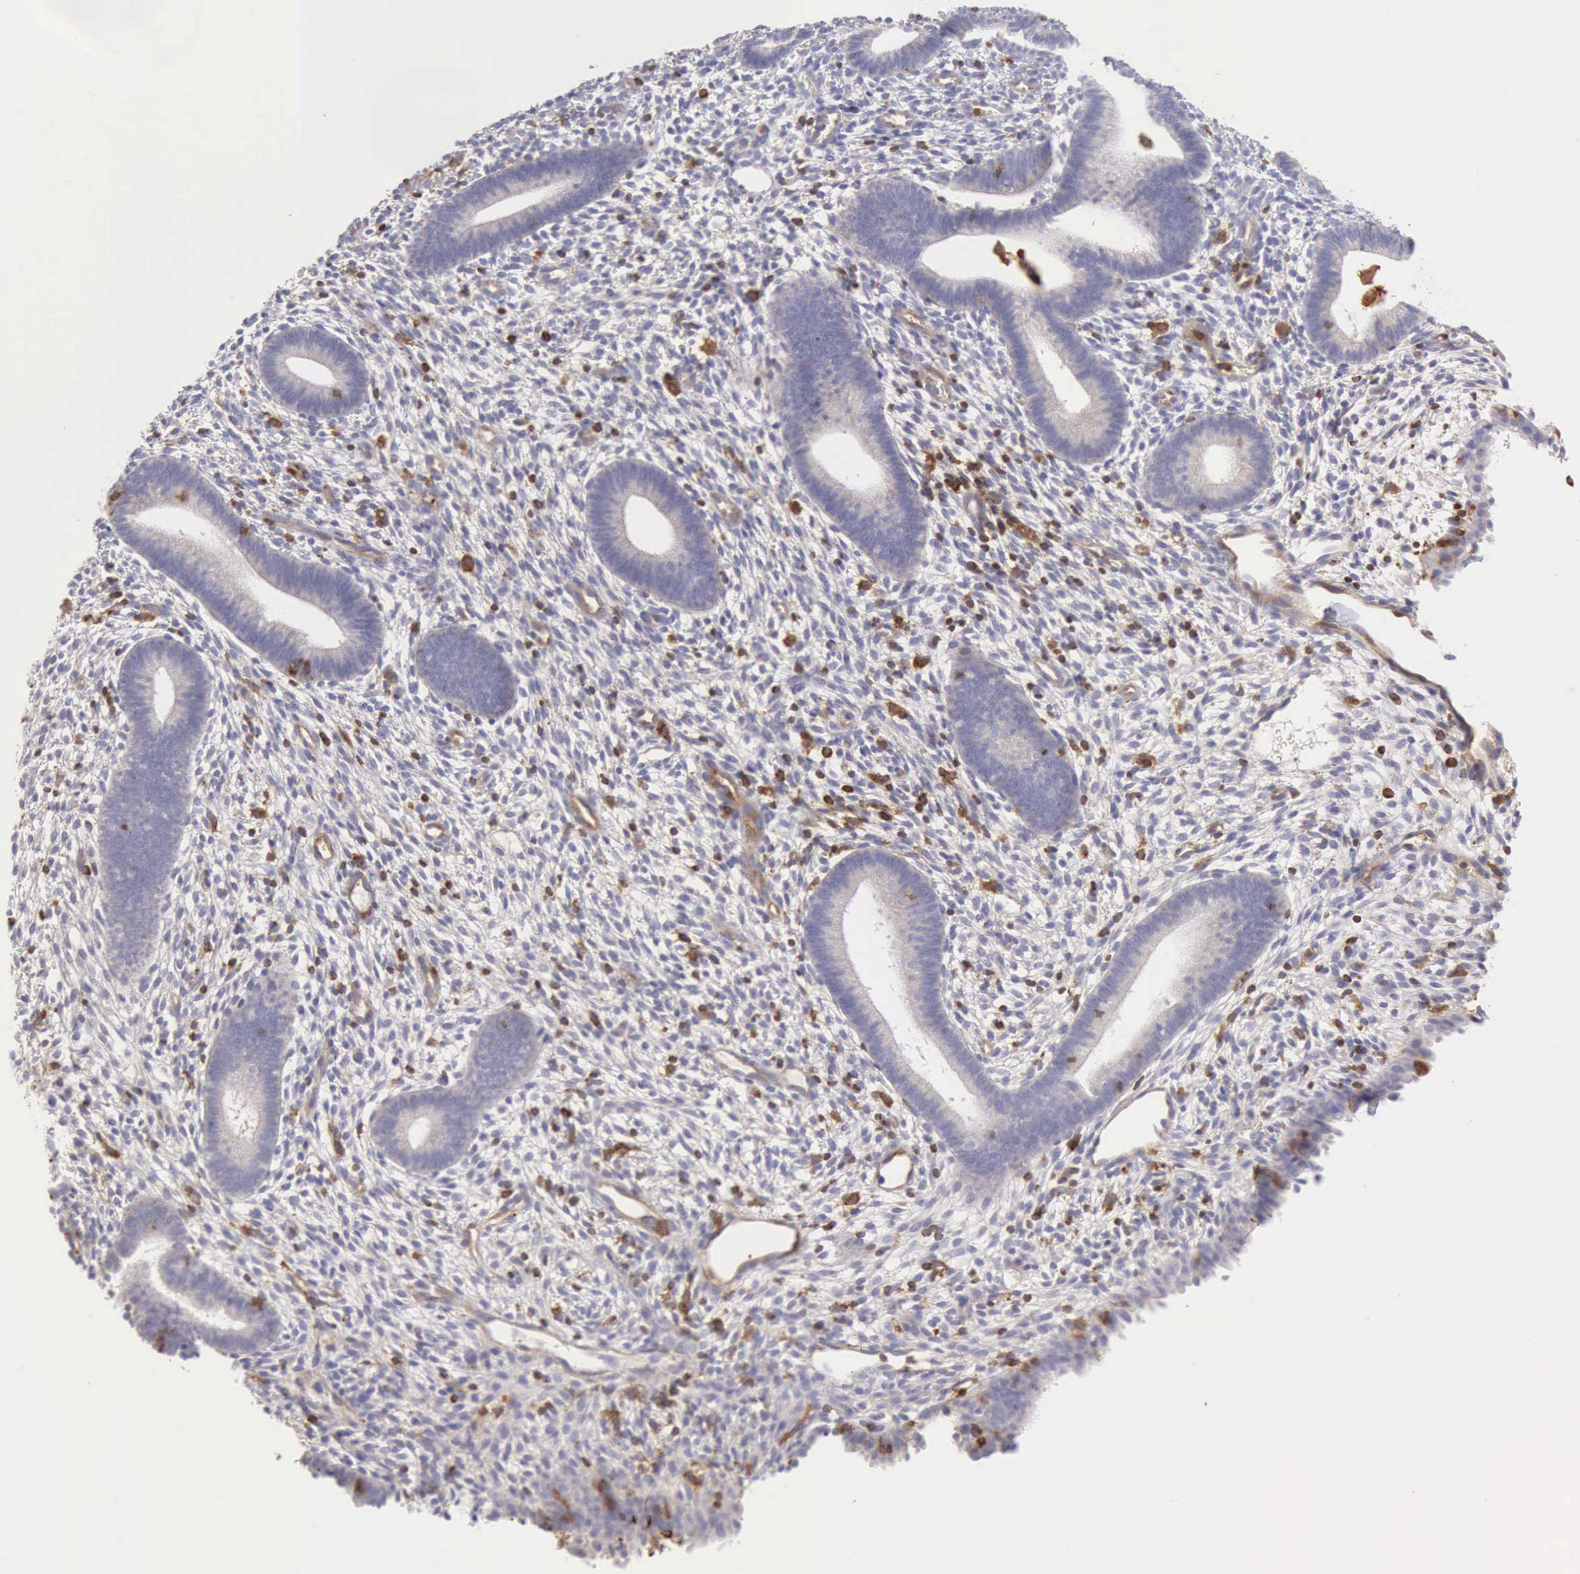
{"staining": {"intensity": "weak", "quantity": "<25%", "location": "cytoplasmic/membranous"}, "tissue": "endometrium", "cell_type": "Cells in endometrial stroma", "image_type": "normal", "snomed": [{"axis": "morphology", "description": "Normal tissue, NOS"}, {"axis": "topography", "description": "Smooth muscle"}, {"axis": "topography", "description": "Endometrium"}], "caption": "Immunohistochemistry of unremarkable endometrium exhibits no expression in cells in endometrial stroma. (Stains: DAB (3,3'-diaminobenzidine) IHC with hematoxylin counter stain, Microscopy: brightfield microscopy at high magnification).", "gene": "ARHGAP4", "patient": {"sex": "female", "age": 57}}